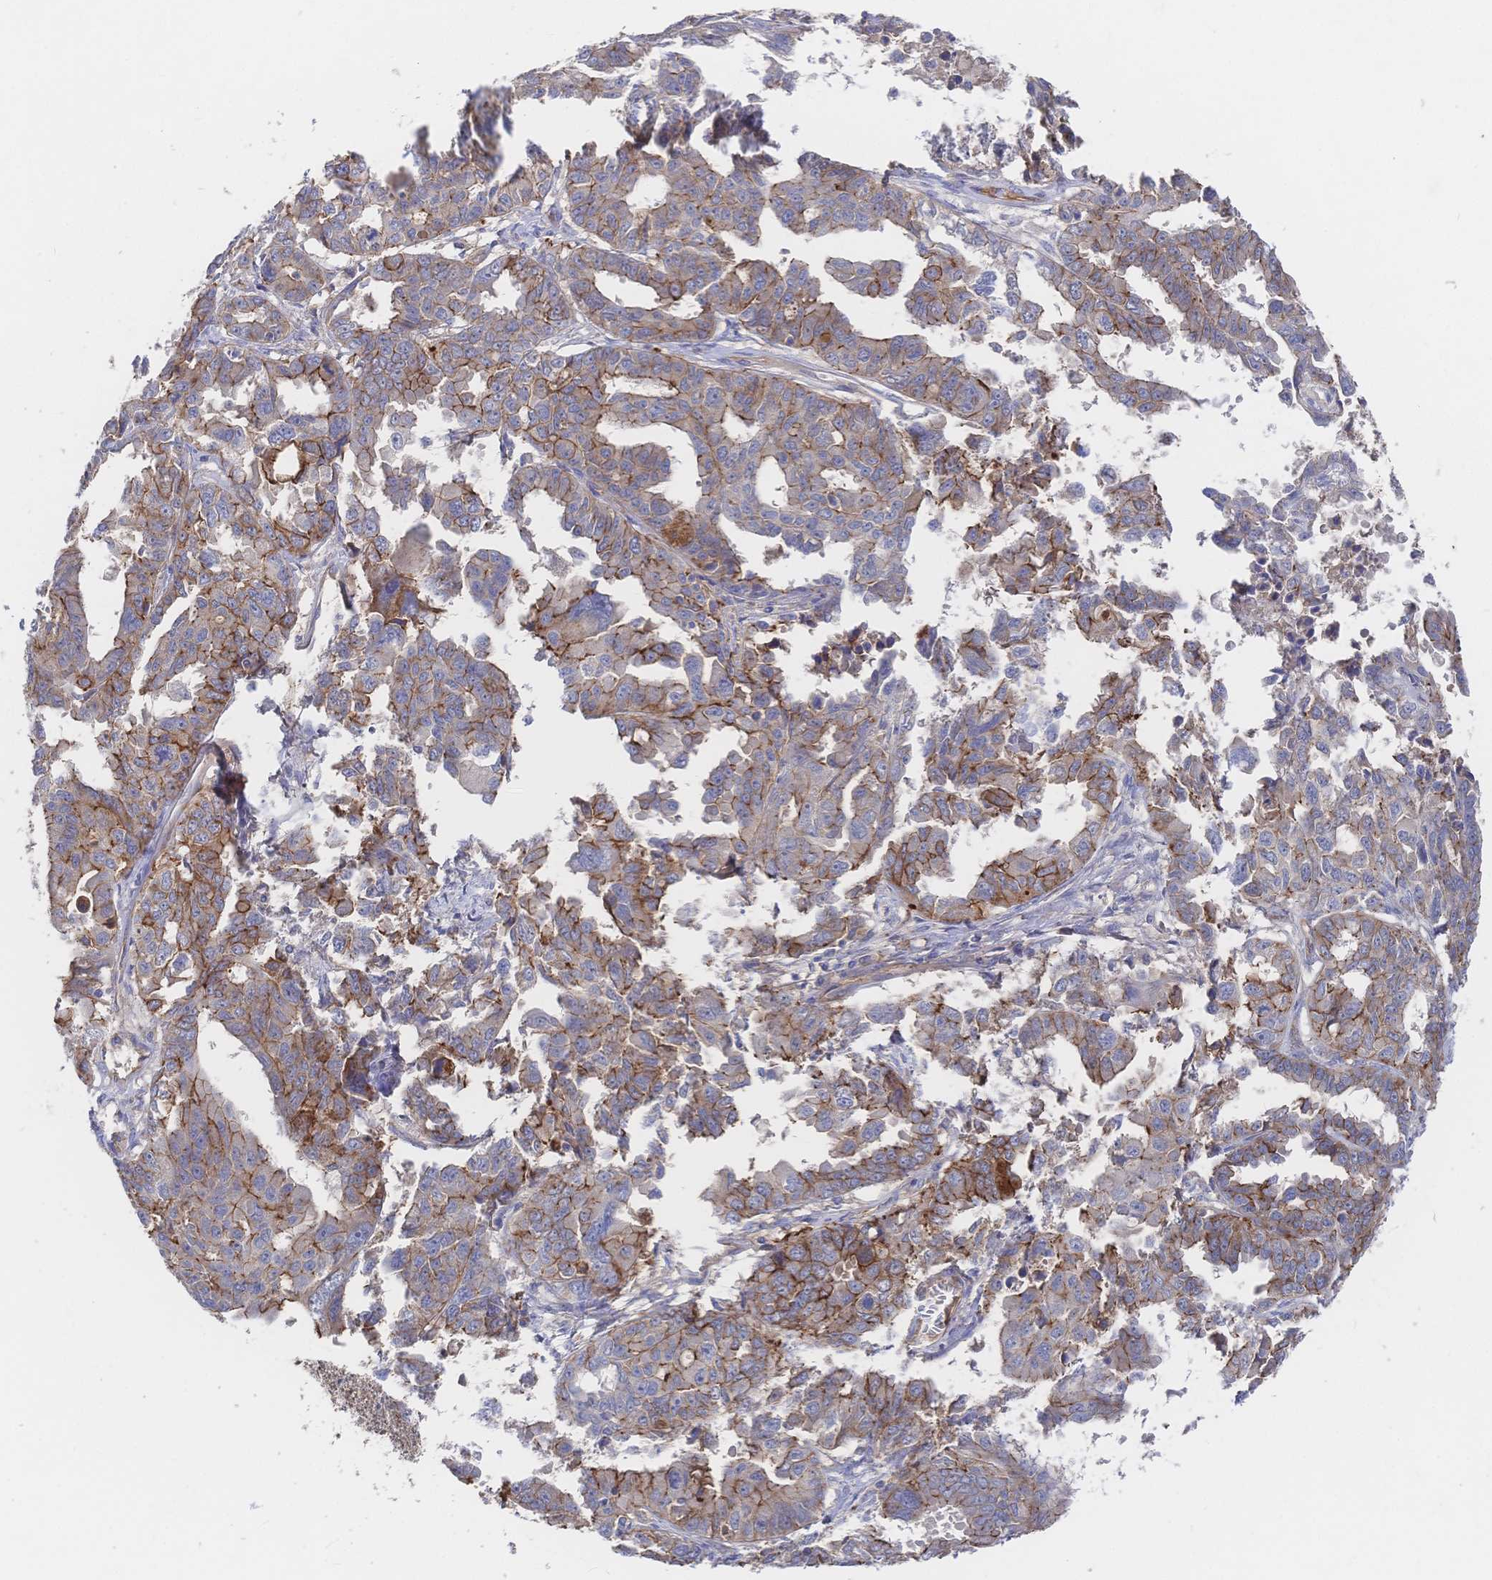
{"staining": {"intensity": "moderate", "quantity": "25%-75%", "location": "cytoplasmic/membranous"}, "tissue": "ovarian cancer", "cell_type": "Tumor cells", "image_type": "cancer", "snomed": [{"axis": "morphology", "description": "Adenocarcinoma, NOS"}, {"axis": "morphology", "description": "Carcinoma, endometroid"}, {"axis": "topography", "description": "Ovary"}], "caption": "Ovarian endometroid carcinoma stained for a protein (brown) demonstrates moderate cytoplasmic/membranous positive positivity in approximately 25%-75% of tumor cells.", "gene": "F11R", "patient": {"sex": "female", "age": 72}}